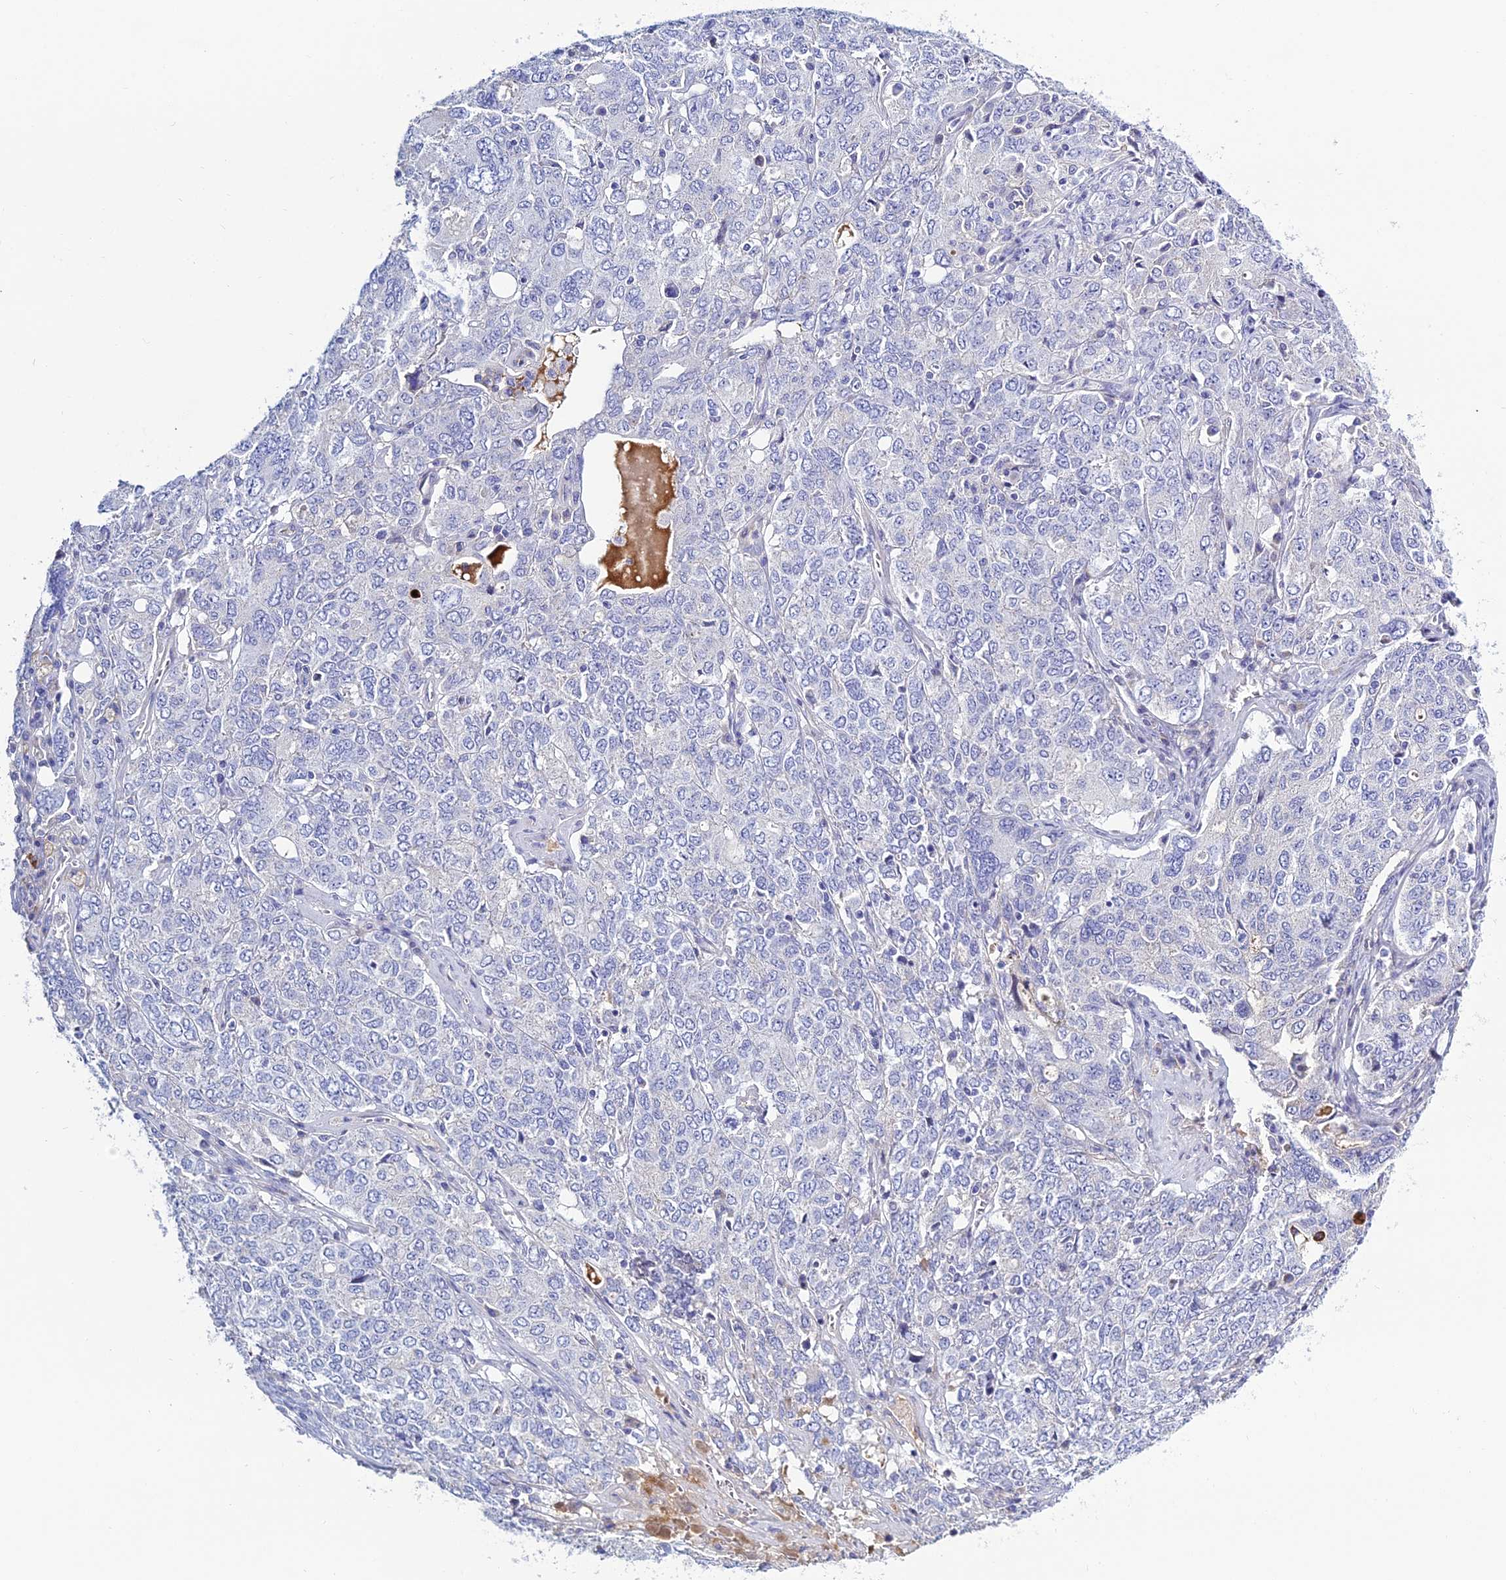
{"staining": {"intensity": "negative", "quantity": "none", "location": "none"}, "tissue": "ovarian cancer", "cell_type": "Tumor cells", "image_type": "cancer", "snomed": [{"axis": "morphology", "description": "Carcinoma, endometroid"}, {"axis": "topography", "description": "Ovary"}], "caption": "This is a image of immunohistochemistry (IHC) staining of ovarian cancer (endometroid carcinoma), which shows no staining in tumor cells.", "gene": "MUC13", "patient": {"sex": "female", "age": 62}}